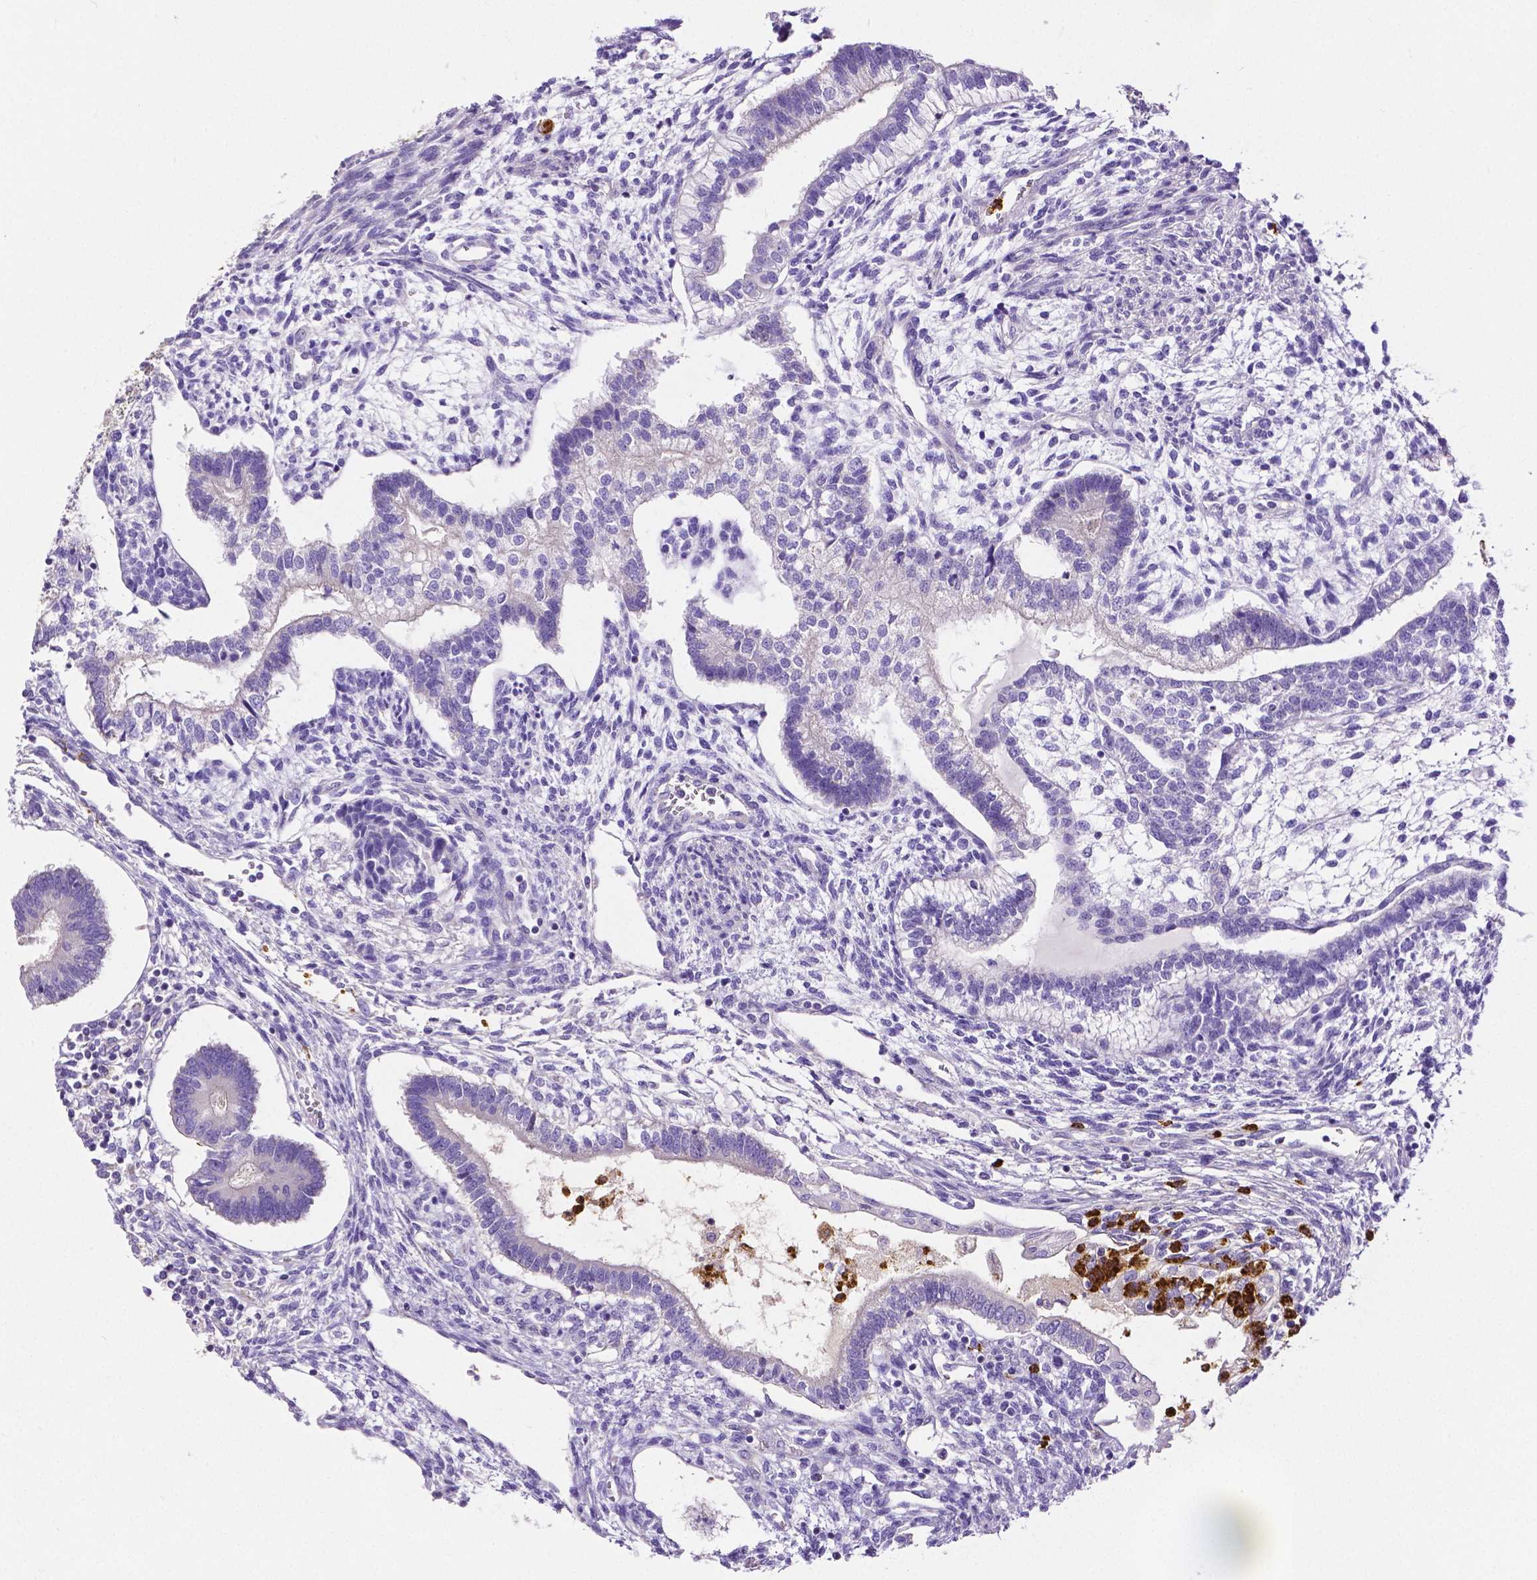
{"staining": {"intensity": "negative", "quantity": "none", "location": "none"}, "tissue": "testis cancer", "cell_type": "Tumor cells", "image_type": "cancer", "snomed": [{"axis": "morphology", "description": "Carcinoma, Embryonal, NOS"}, {"axis": "topography", "description": "Testis"}], "caption": "An immunohistochemistry (IHC) image of testis embryonal carcinoma is shown. There is no staining in tumor cells of testis embryonal carcinoma.", "gene": "MMP9", "patient": {"sex": "male", "age": 37}}